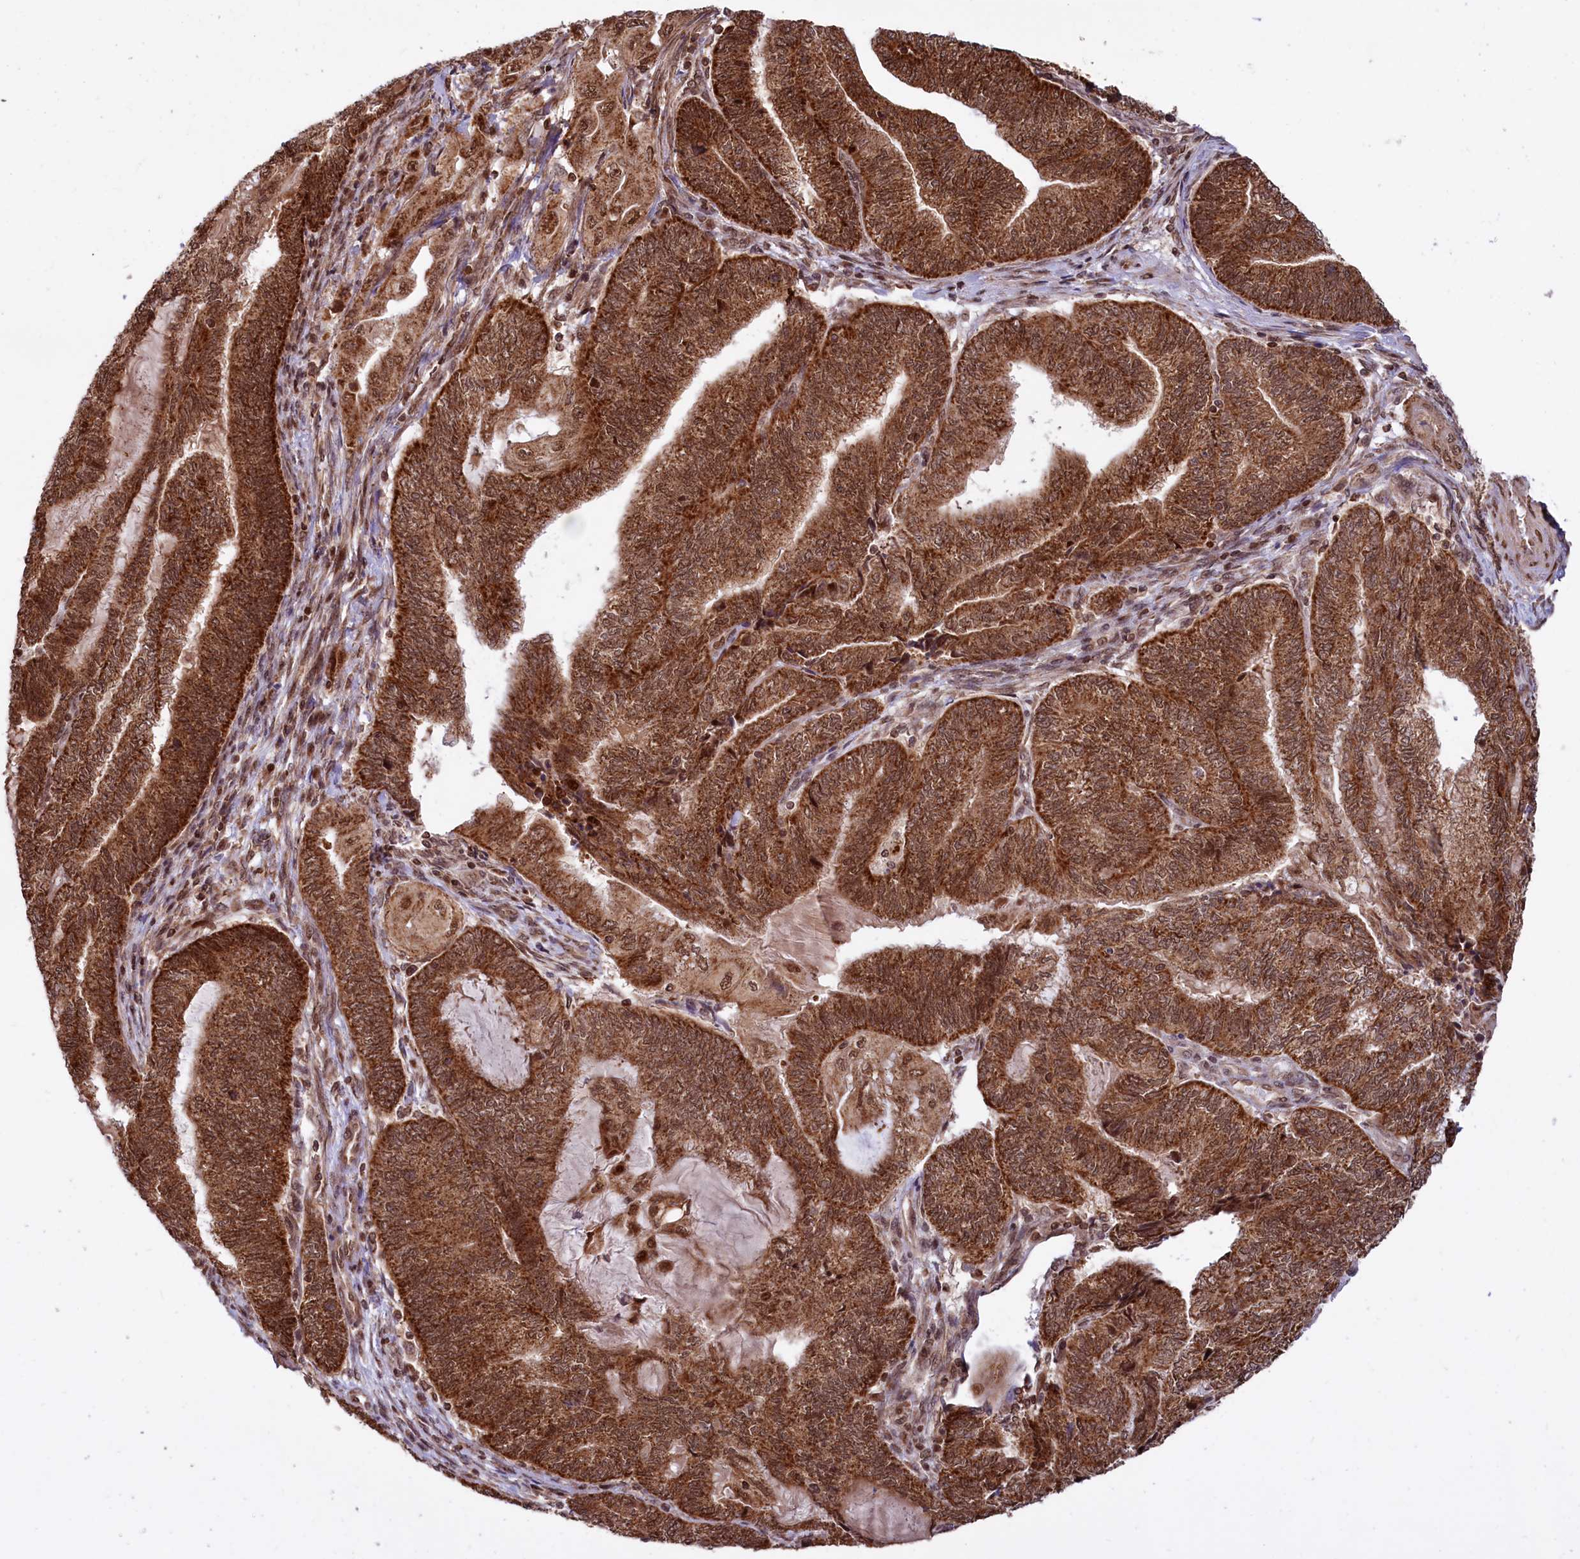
{"staining": {"intensity": "strong", "quantity": ">75%", "location": "cytoplasmic/membranous,nuclear"}, "tissue": "endometrial cancer", "cell_type": "Tumor cells", "image_type": "cancer", "snomed": [{"axis": "morphology", "description": "Adenocarcinoma, NOS"}, {"axis": "topography", "description": "Uterus"}, {"axis": "topography", "description": "Endometrium"}], "caption": "A brown stain highlights strong cytoplasmic/membranous and nuclear staining of a protein in human adenocarcinoma (endometrial) tumor cells. (Stains: DAB in brown, nuclei in blue, Microscopy: brightfield microscopy at high magnification).", "gene": "PHC3", "patient": {"sex": "female", "age": 70}}